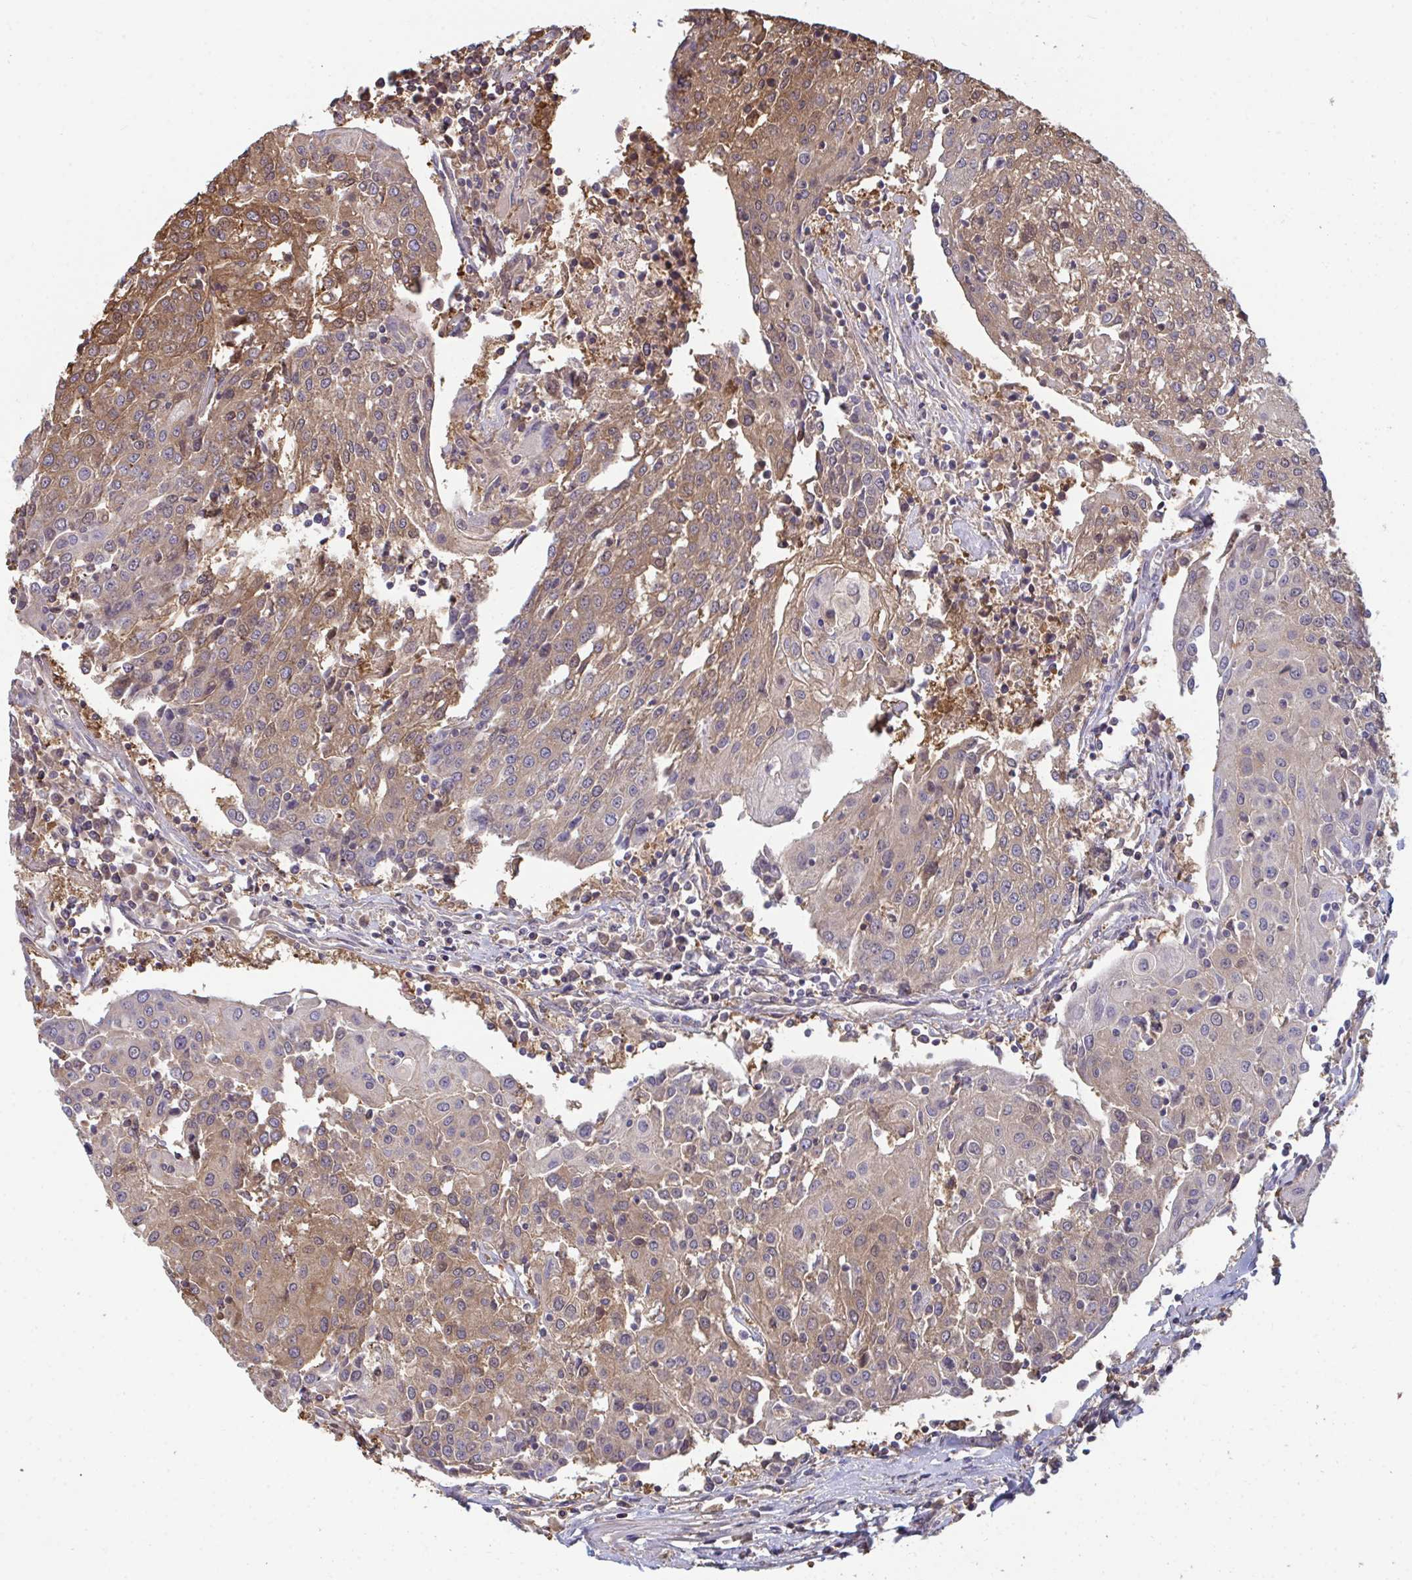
{"staining": {"intensity": "moderate", "quantity": ">75%", "location": "cytoplasmic/membranous"}, "tissue": "urothelial cancer", "cell_type": "Tumor cells", "image_type": "cancer", "snomed": [{"axis": "morphology", "description": "Urothelial carcinoma, High grade"}, {"axis": "topography", "description": "Urinary bladder"}], "caption": "Urothelial cancer stained for a protein reveals moderate cytoplasmic/membranous positivity in tumor cells.", "gene": "TTC9C", "patient": {"sex": "female", "age": 85}}